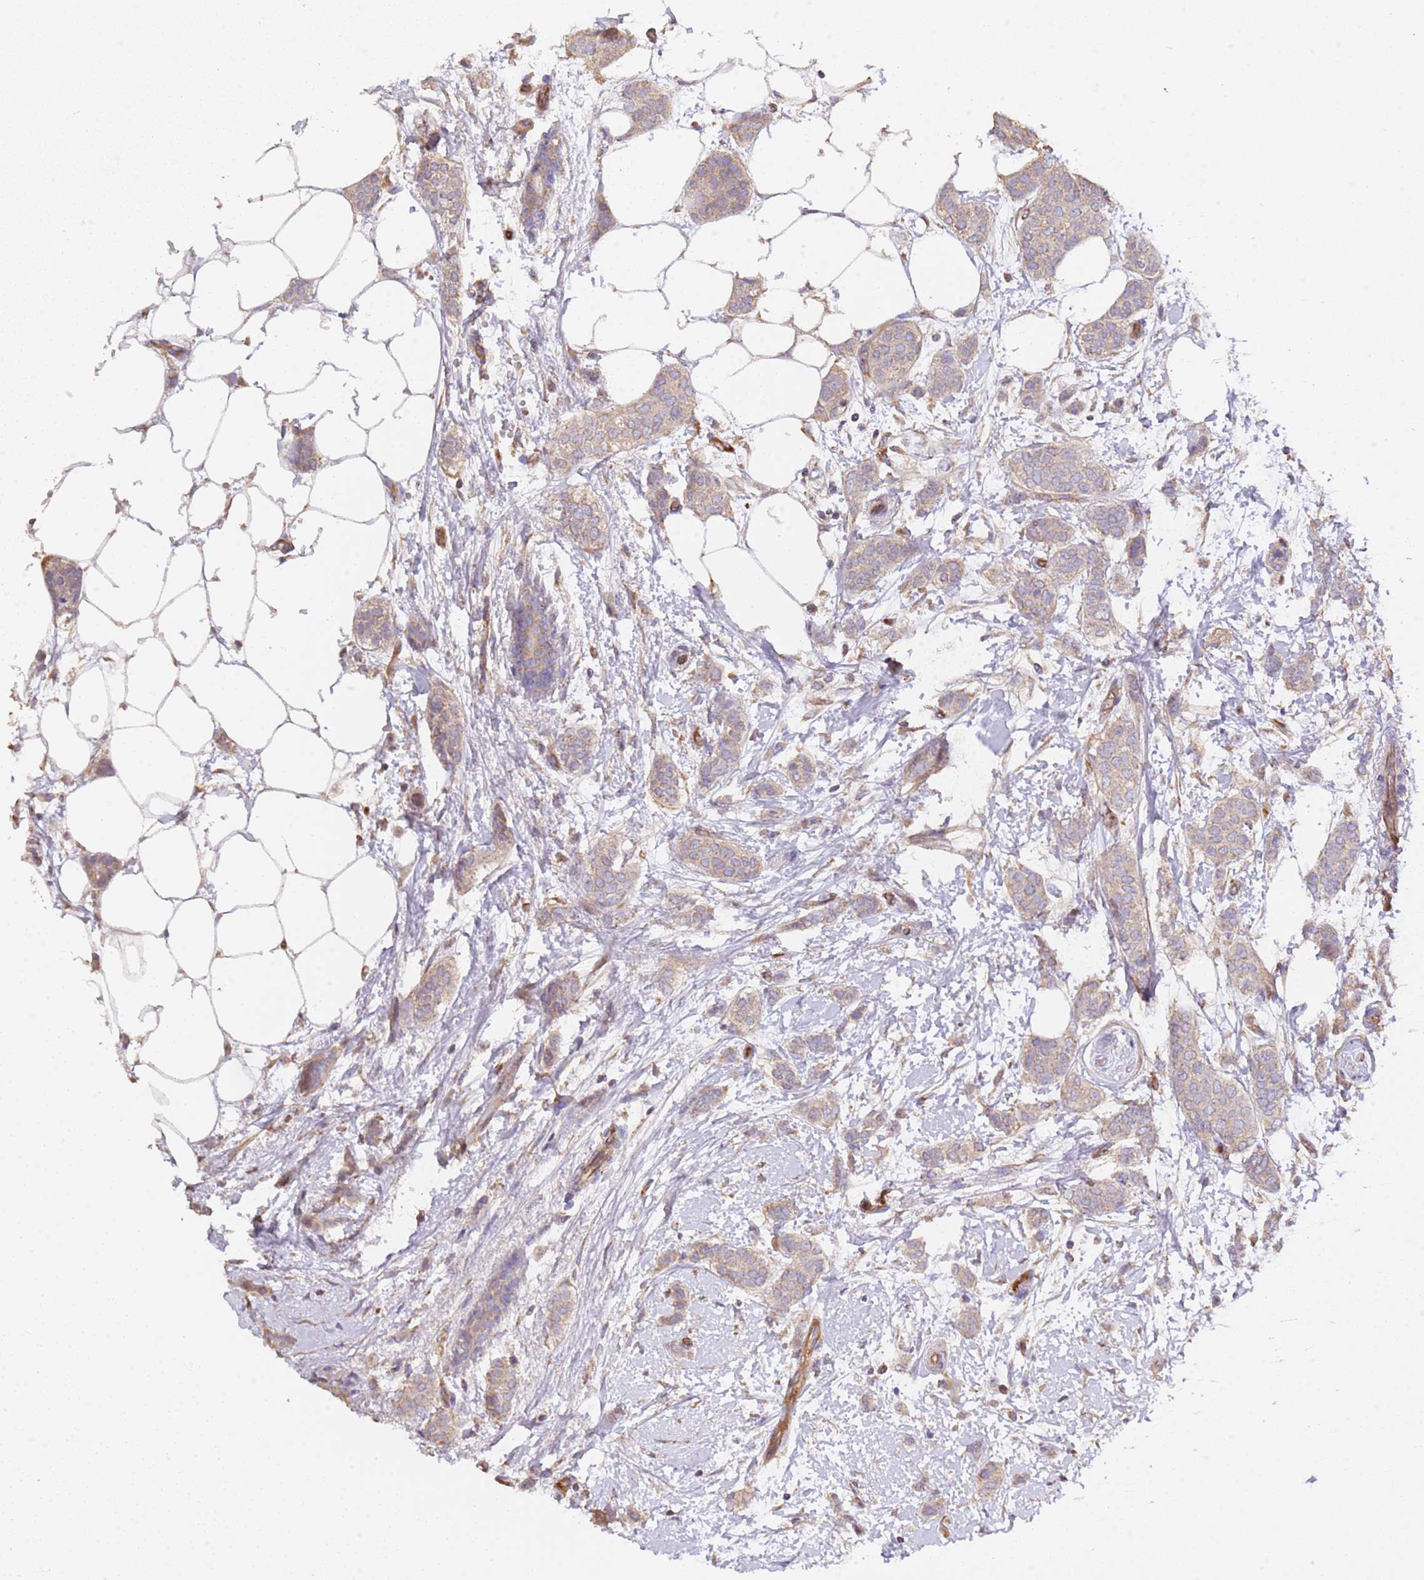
{"staining": {"intensity": "weak", "quantity": ">75%", "location": "cytoplasmic/membranous"}, "tissue": "breast cancer", "cell_type": "Tumor cells", "image_type": "cancer", "snomed": [{"axis": "morphology", "description": "Duct carcinoma"}, {"axis": "topography", "description": "Breast"}], "caption": "High-magnification brightfield microscopy of breast cancer (invasive ductal carcinoma) stained with DAB (3,3'-diaminobenzidine) (brown) and counterstained with hematoxylin (blue). tumor cells exhibit weak cytoplasmic/membranous staining is identified in approximately>75% of cells.", "gene": "DOCK9", "patient": {"sex": "female", "age": 72}}